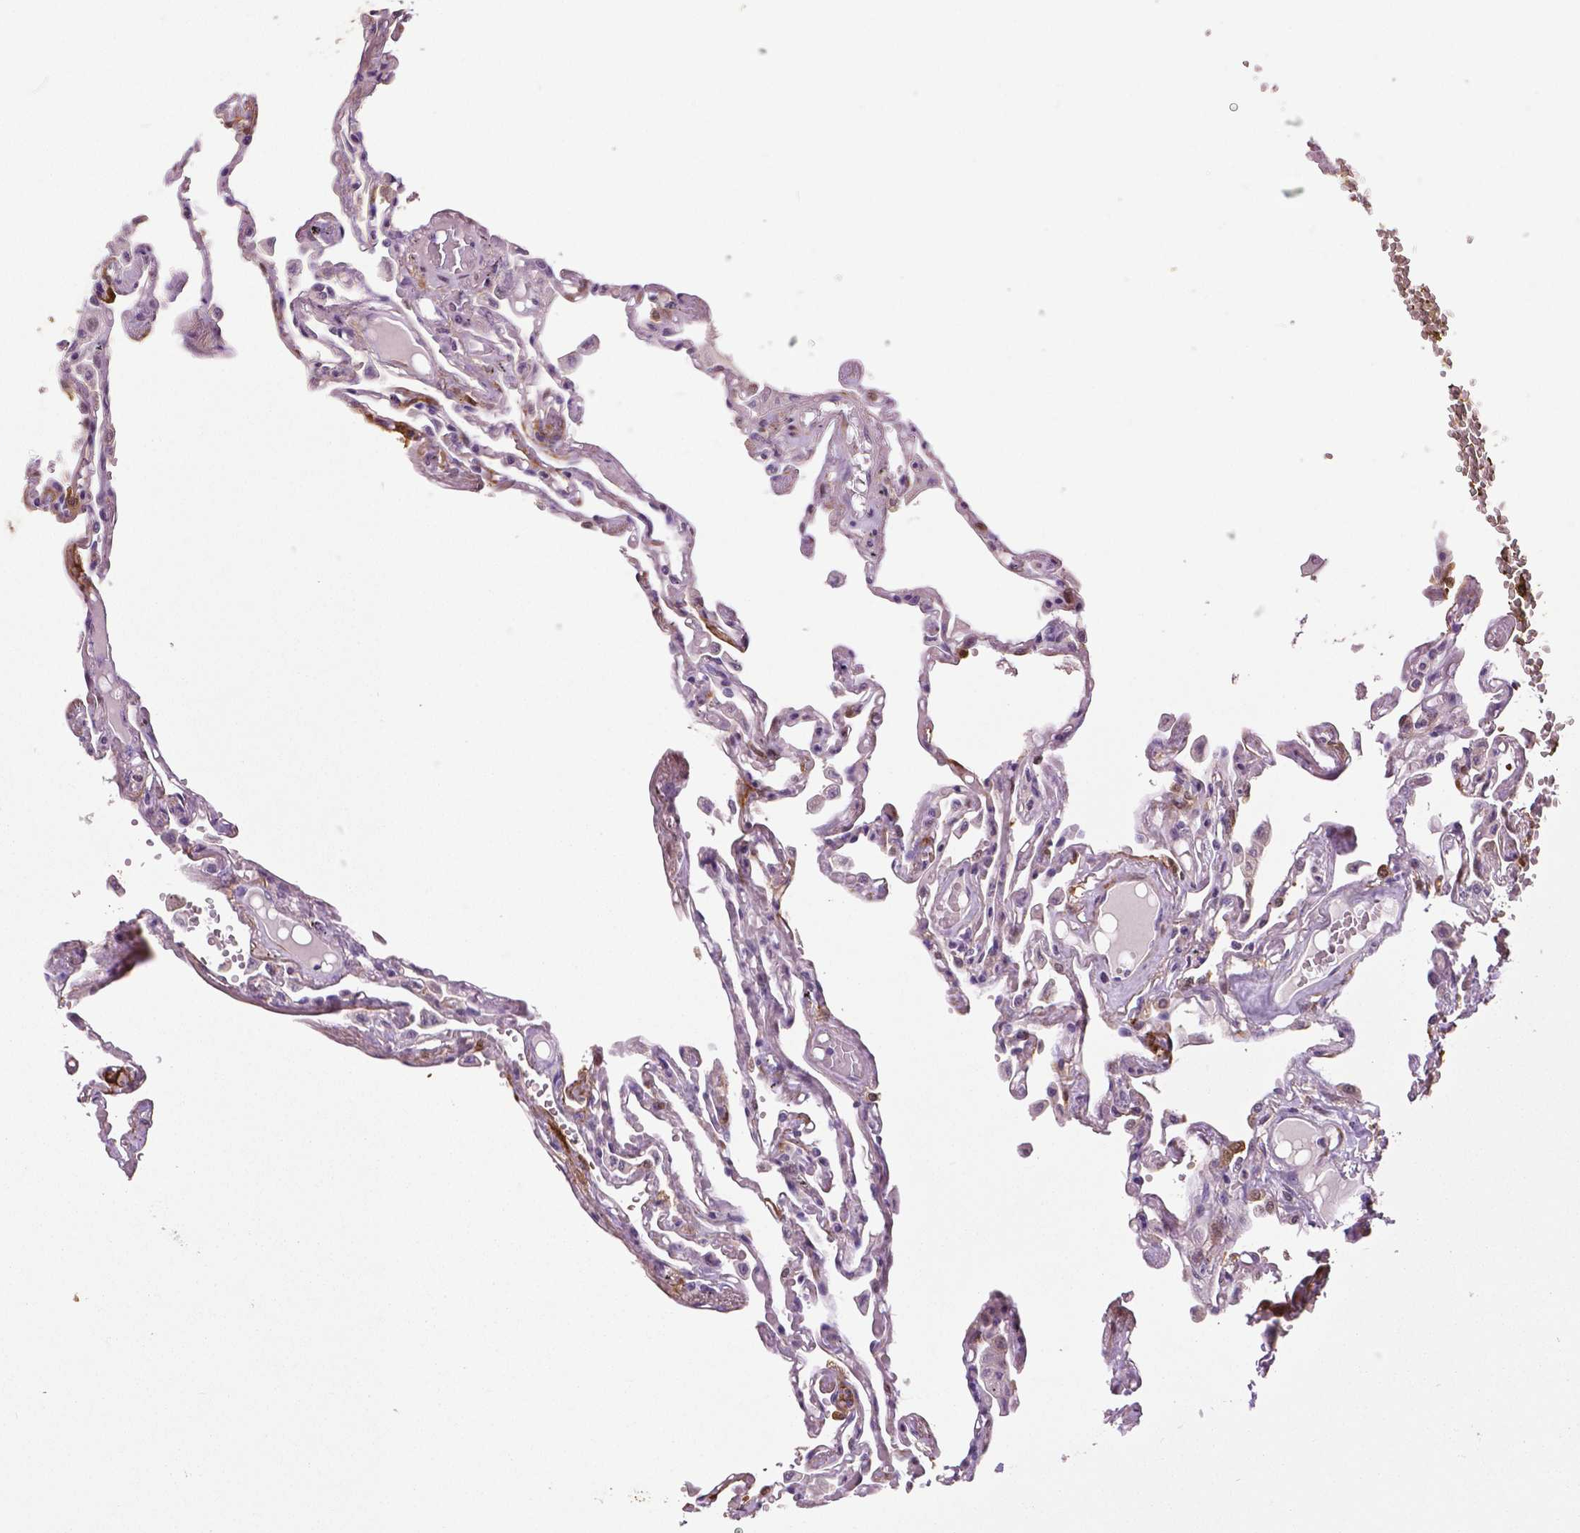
{"staining": {"intensity": "moderate", "quantity": "<25%", "location": "cytoplasmic/membranous"}, "tissue": "lung", "cell_type": "Alveolar cells", "image_type": "normal", "snomed": [{"axis": "morphology", "description": "Normal tissue, NOS"}, {"axis": "morphology", "description": "Adenocarcinoma, NOS"}, {"axis": "topography", "description": "Cartilage tissue"}, {"axis": "topography", "description": "Lung"}], "caption": "Protein staining demonstrates moderate cytoplasmic/membranous expression in about <25% of alveolar cells in unremarkable lung.", "gene": "PHGDH", "patient": {"sex": "female", "age": 67}}